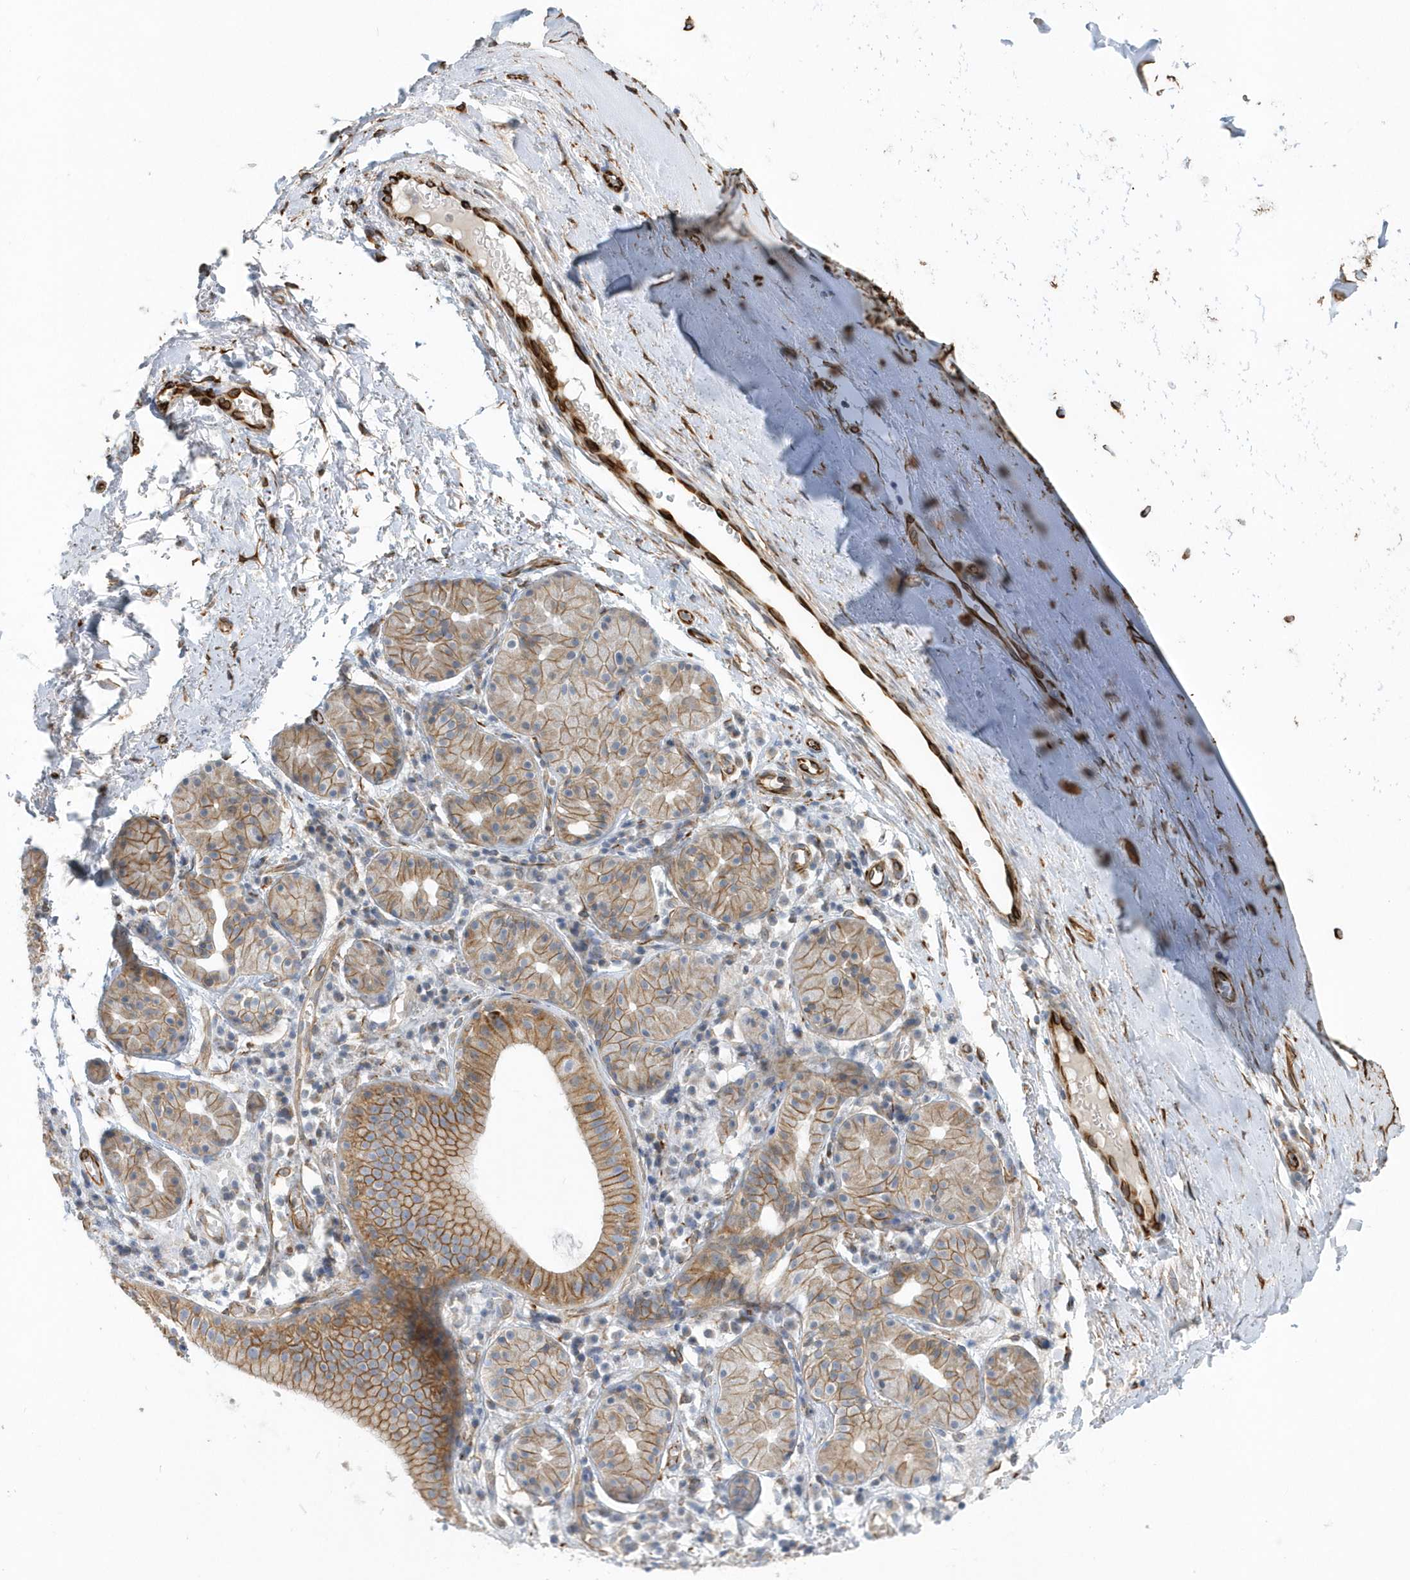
{"staining": {"intensity": "weak", "quantity": "25%-75%", "location": "cytoplasmic/membranous"}, "tissue": "adipose tissue", "cell_type": "Adipocytes", "image_type": "normal", "snomed": [{"axis": "morphology", "description": "Normal tissue, NOS"}, {"axis": "morphology", "description": "Basal cell carcinoma"}, {"axis": "topography", "description": "Cartilage tissue"}, {"axis": "topography", "description": "Nasopharynx"}, {"axis": "topography", "description": "Oral tissue"}], "caption": "IHC image of unremarkable adipose tissue stained for a protein (brown), which displays low levels of weak cytoplasmic/membranous staining in about 25%-75% of adipocytes.", "gene": "RAB17", "patient": {"sex": "female", "age": 77}}